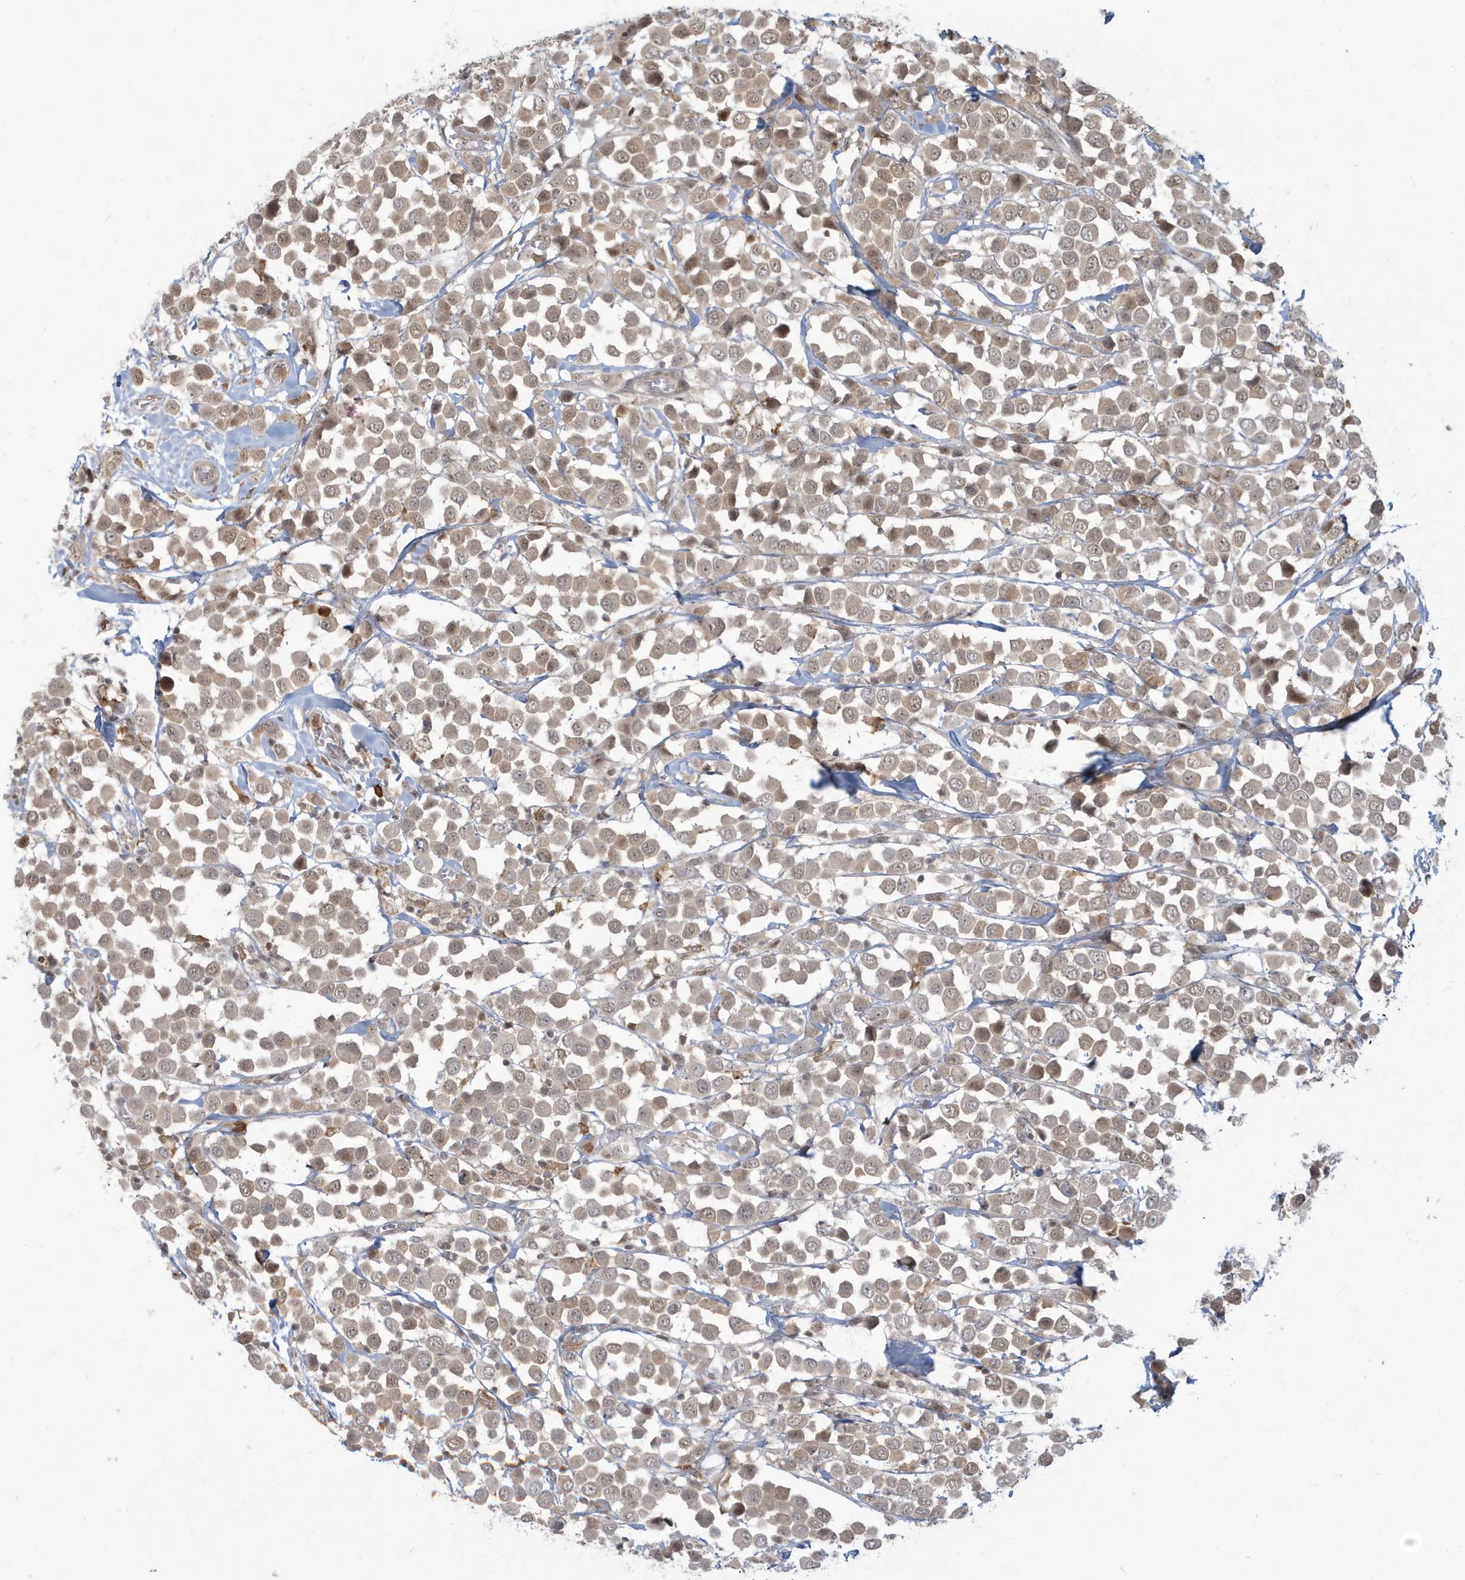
{"staining": {"intensity": "weak", "quantity": ">75%", "location": "cytoplasmic/membranous,nuclear"}, "tissue": "breast cancer", "cell_type": "Tumor cells", "image_type": "cancer", "snomed": [{"axis": "morphology", "description": "Duct carcinoma"}, {"axis": "topography", "description": "Breast"}], "caption": "Protein staining by immunohistochemistry shows weak cytoplasmic/membranous and nuclear staining in about >75% of tumor cells in breast cancer.", "gene": "C1orf52", "patient": {"sex": "female", "age": 61}}